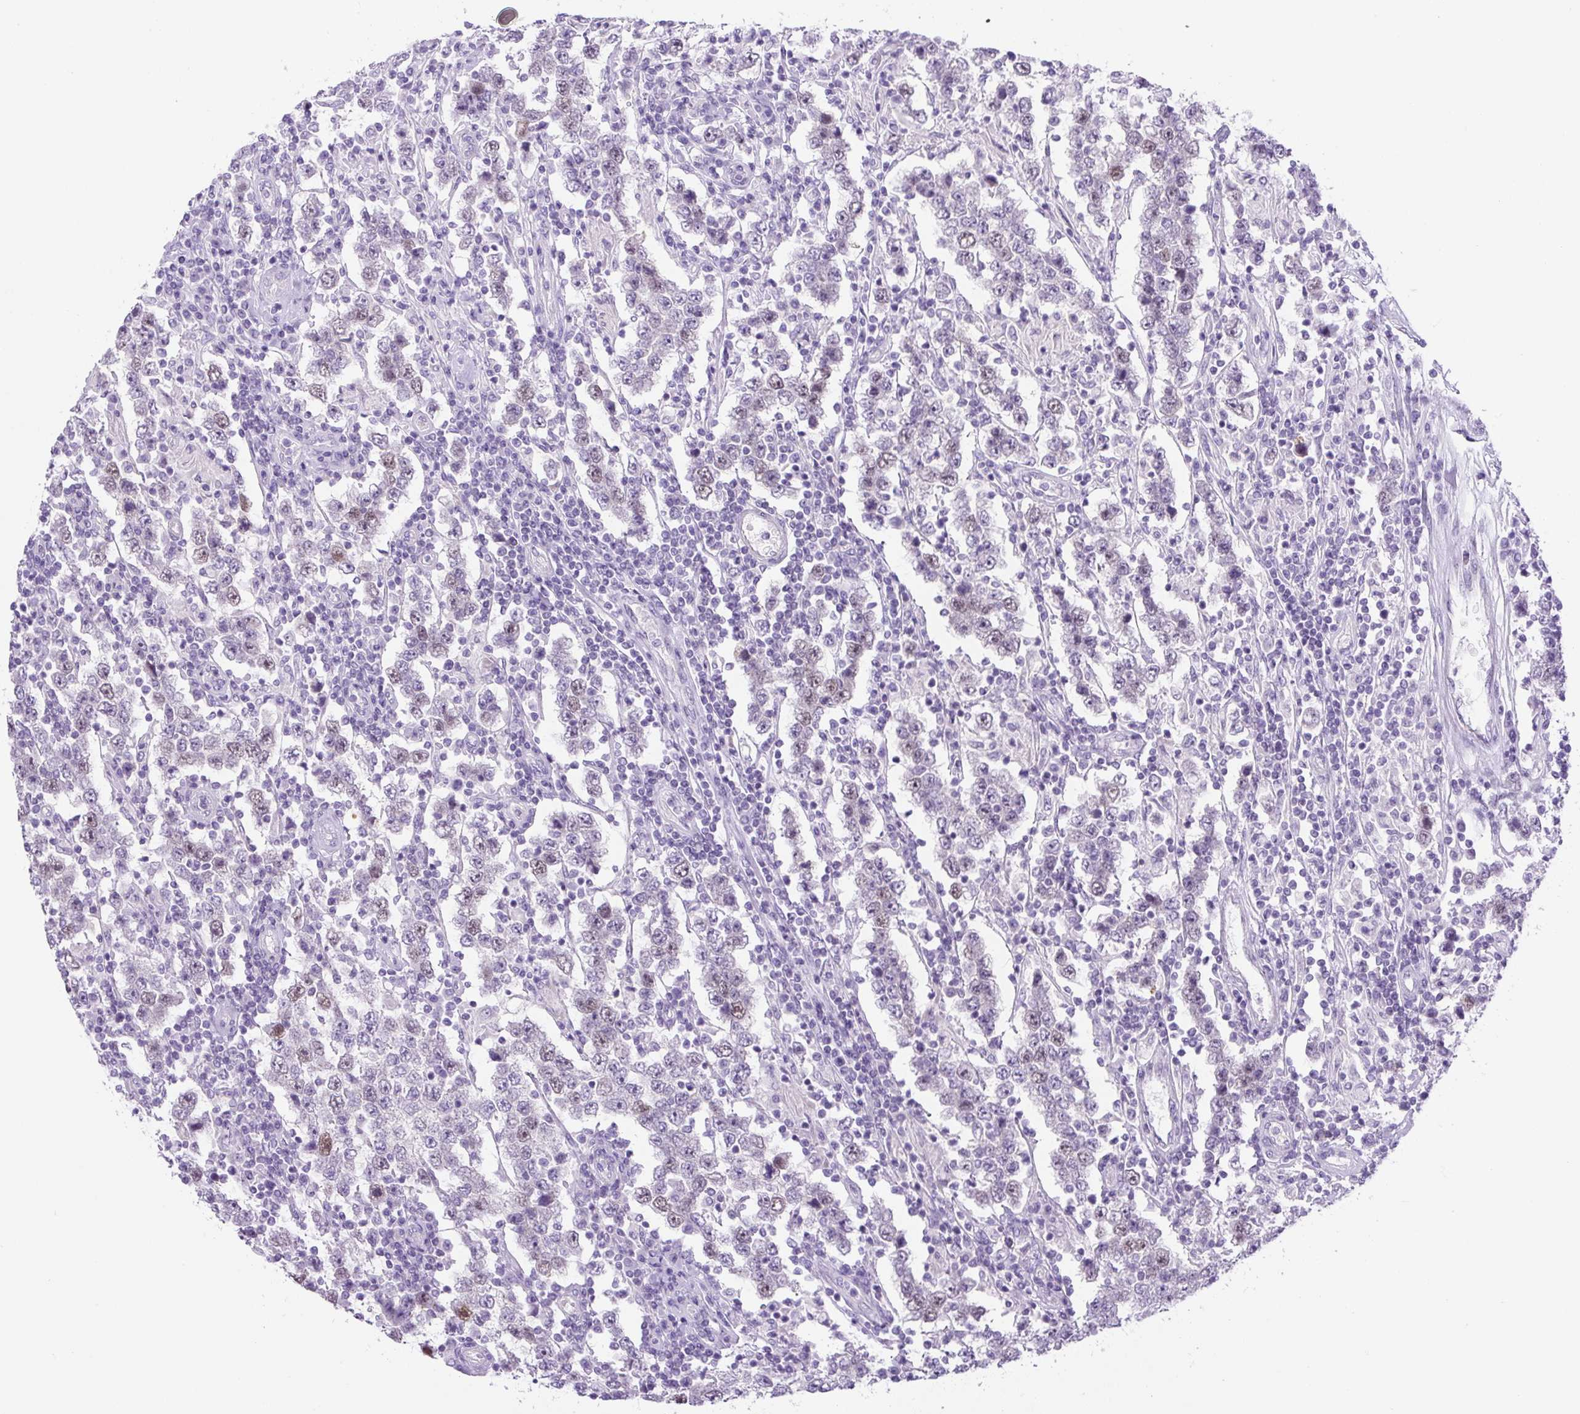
{"staining": {"intensity": "moderate", "quantity": "<25%", "location": "nuclear"}, "tissue": "testis cancer", "cell_type": "Tumor cells", "image_type": "cancer", "snomed": [{"axis": "morphology", "description": "Normal tissue, NOS"}, {"axis": "morphology", "description": "Urothelial carcinoma, High grade"}, {"axis": "morphology", "description": "Seminoma, NOS"}, {"axis": "morphology", "description": "Carcinoma, Embryonal, NOS"}, {"axis": "topography", "description": "Urinary bladder"}, {"axis": "topography", "description": "Testis"}], "caption": "Embryonal carcinoma (testis) was stained to show a protein in brown. There is low levels of moderate nuclear expression in approximately <25% of tumor cells.", "gene": "ADAMTS19", "patient": {"sex": "male", "age": 41}}